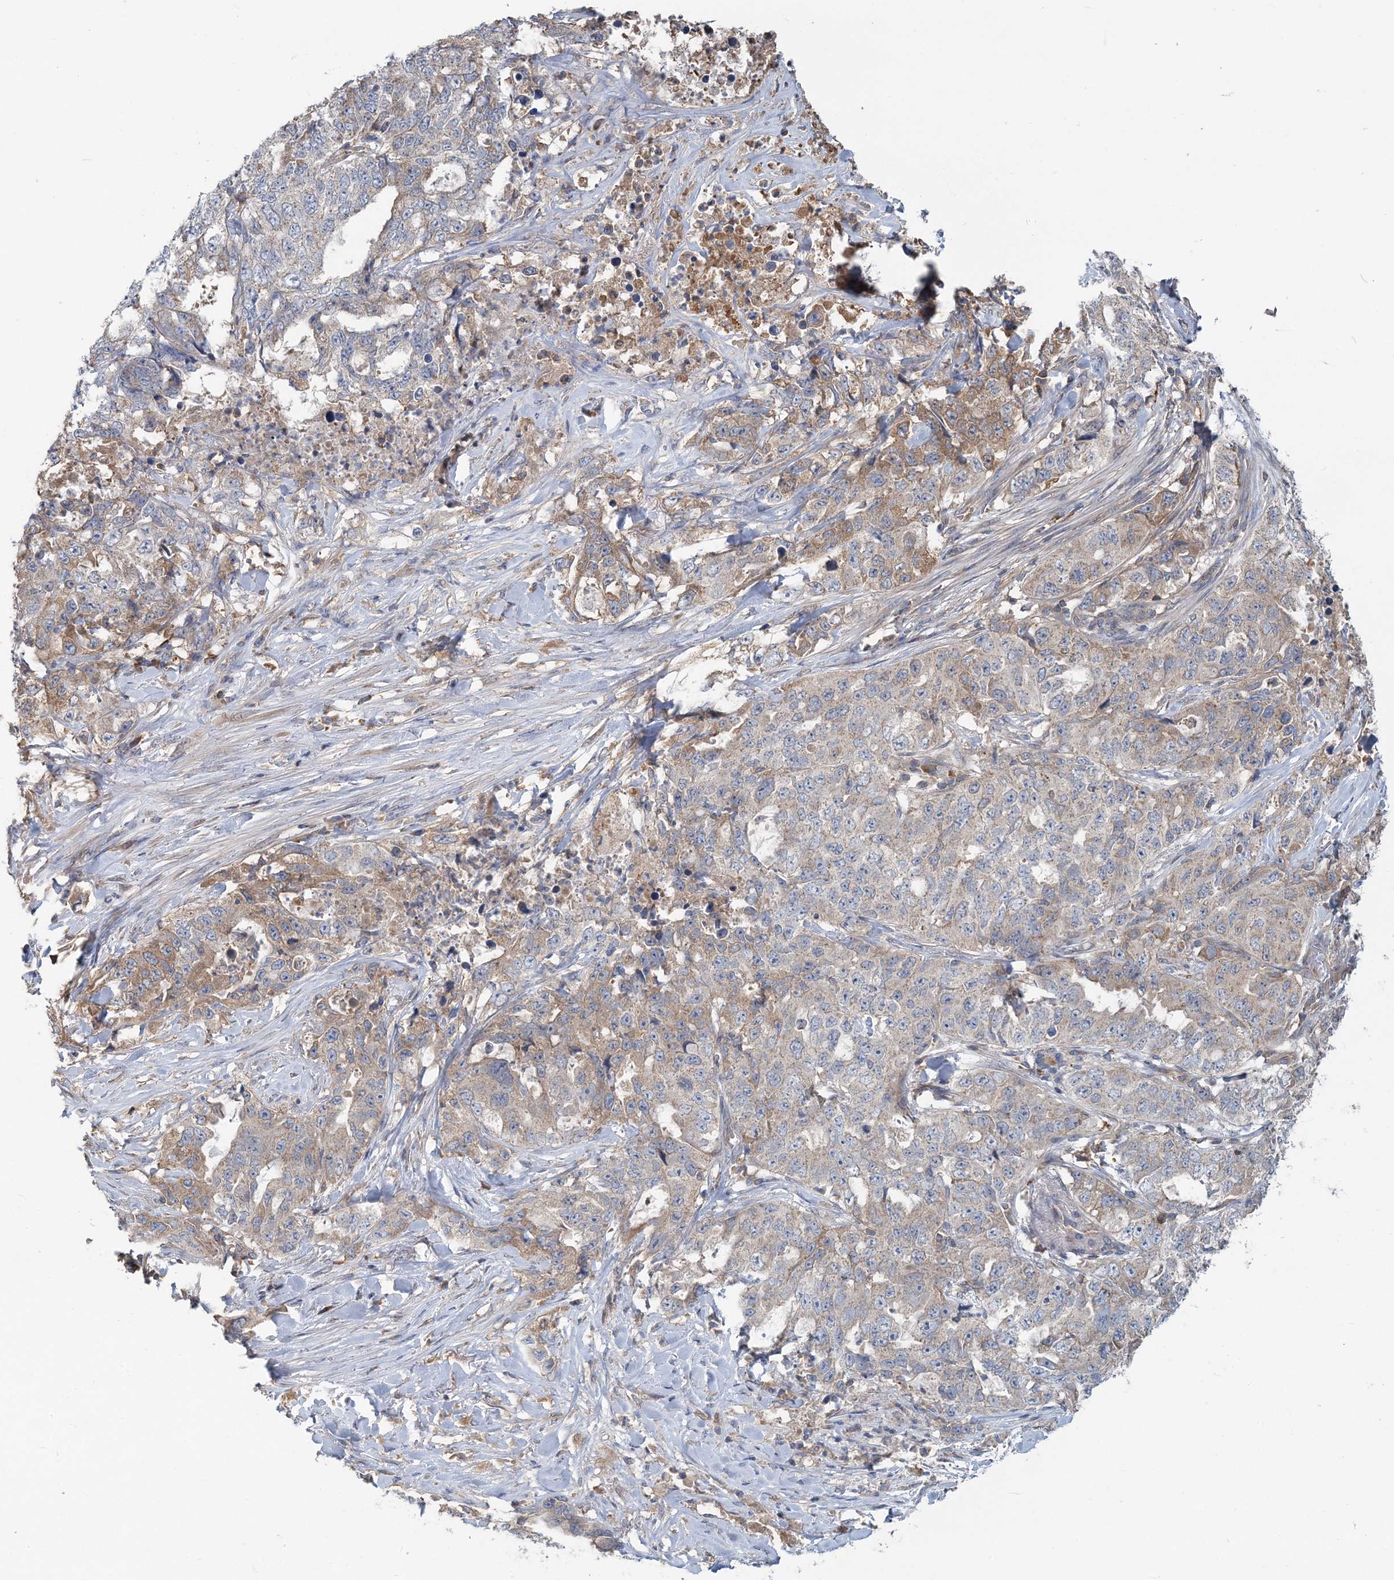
{"staining": {"intensity": "moderate", "quantity": "<25%", "location": "cytoplasmic/membranous"}, "tissue": "lung cancer", "cell_type": "Tumor cells", "image_type": "cancer", "snomed": [{"axis": "morphology", "description": "Adenocarcinoma, NOS"}, {"axis": "topography", "description": "Lung"}], "caption": "Immunohistochemical staining of lung cancer (adenocarcinoma) reveals low levels of moderate cytoplasmic/membranous protein expression in approximately <25% of tumor cells.", "gene": "RNF25", "patient": {"sex": "female", "age": 51}}